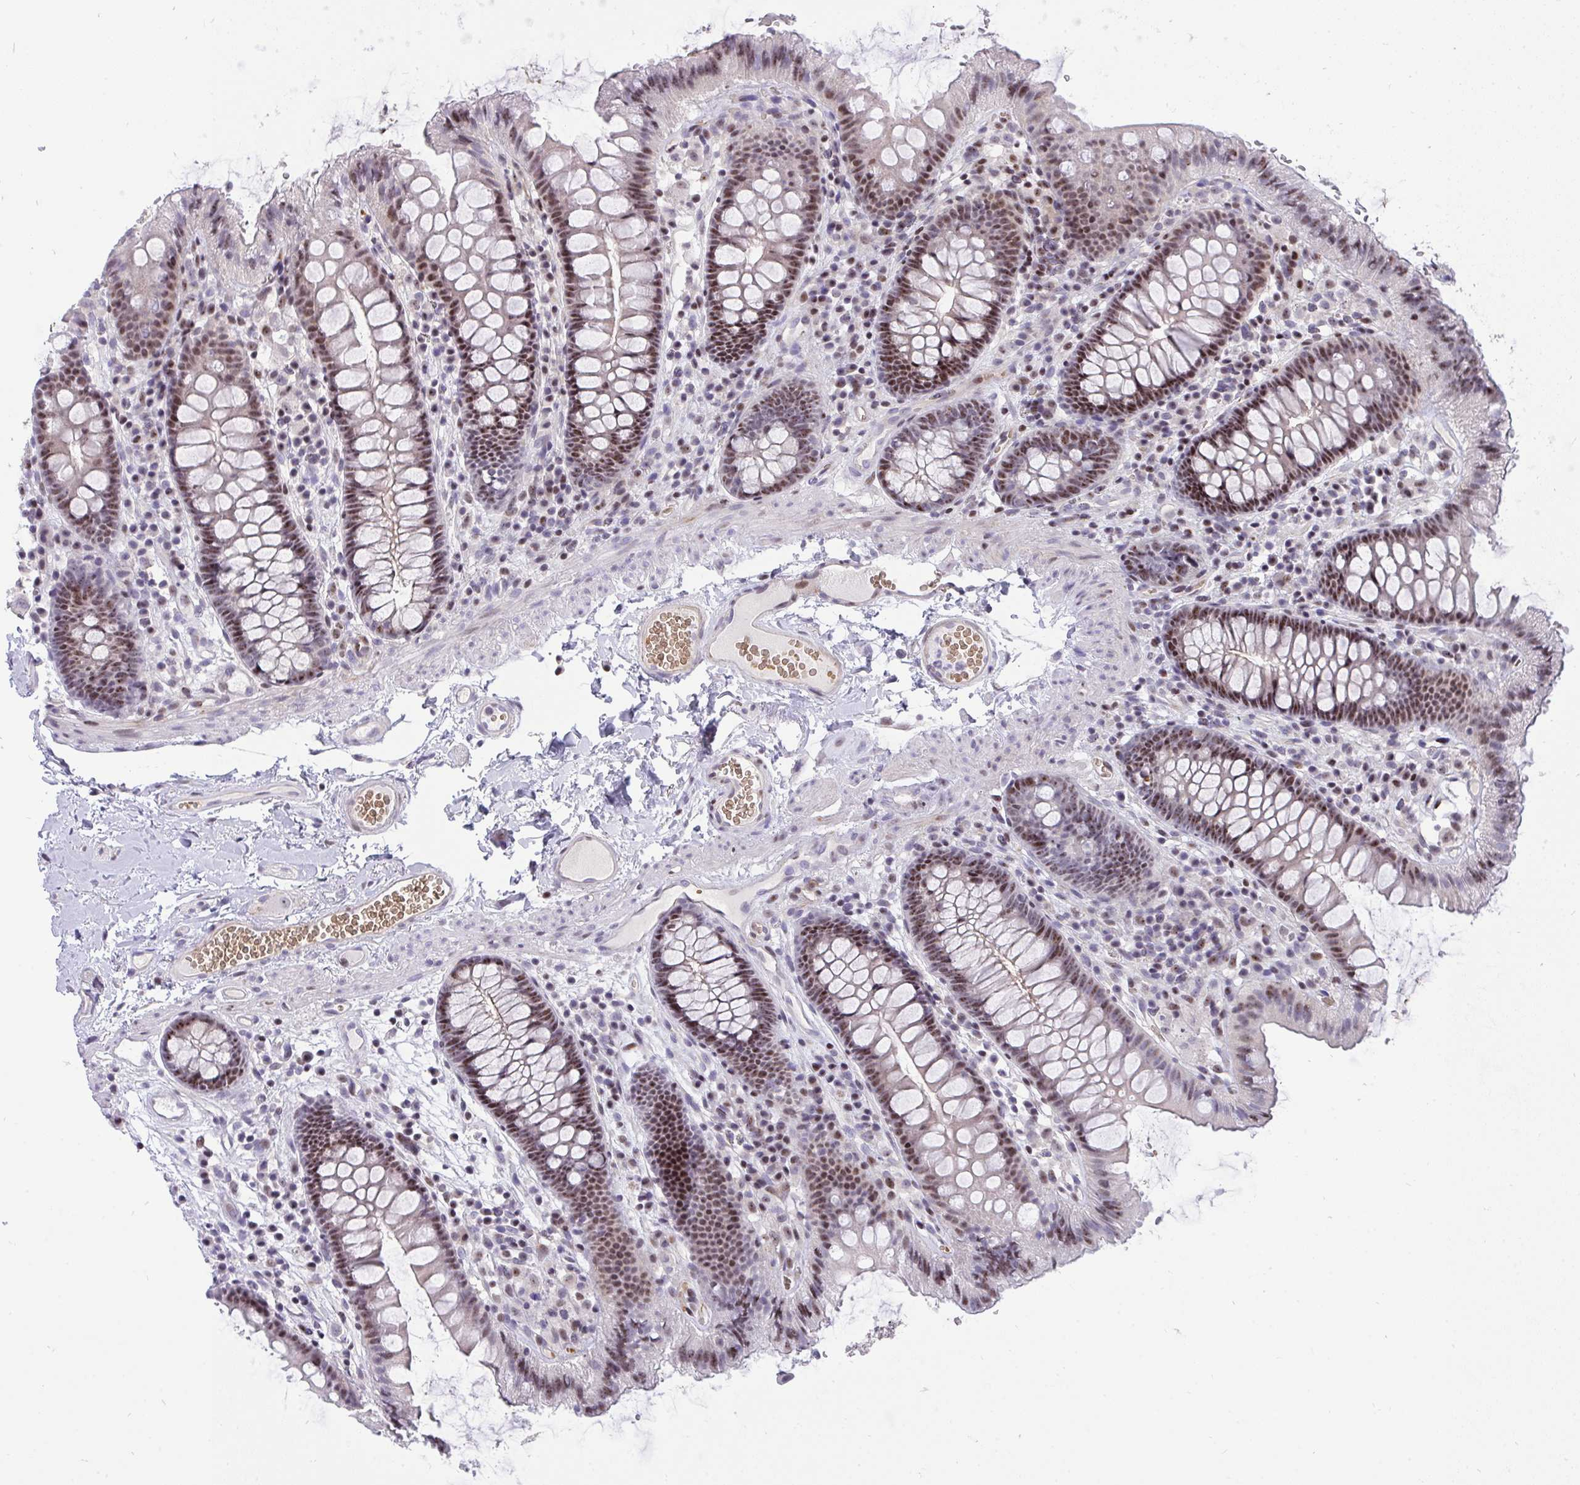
{"staining": {"intensity": "negative", "quantity": "none", "location": "none"}, "tissue": "colon", "cell_type": "Endothelial cells", "image_type": "normal", "snomed": [{"axis": "morphology", "description": "Normal tissue, NOS"}, {"axis": "topography", "description": "Colon"}], "caption": "DAB (3,3'-diaminobenzidine) immunohistochemical staining of unremarkable colon displays no significant staining in endothelial cells. The staining is performed using DAB (3,3'-diaminobenzidine) brown chromogen with nuclei counter-stained in using hematoxylin.", "gene": "PLPPR3", "patient": {"sex": "male", "age": 84}}